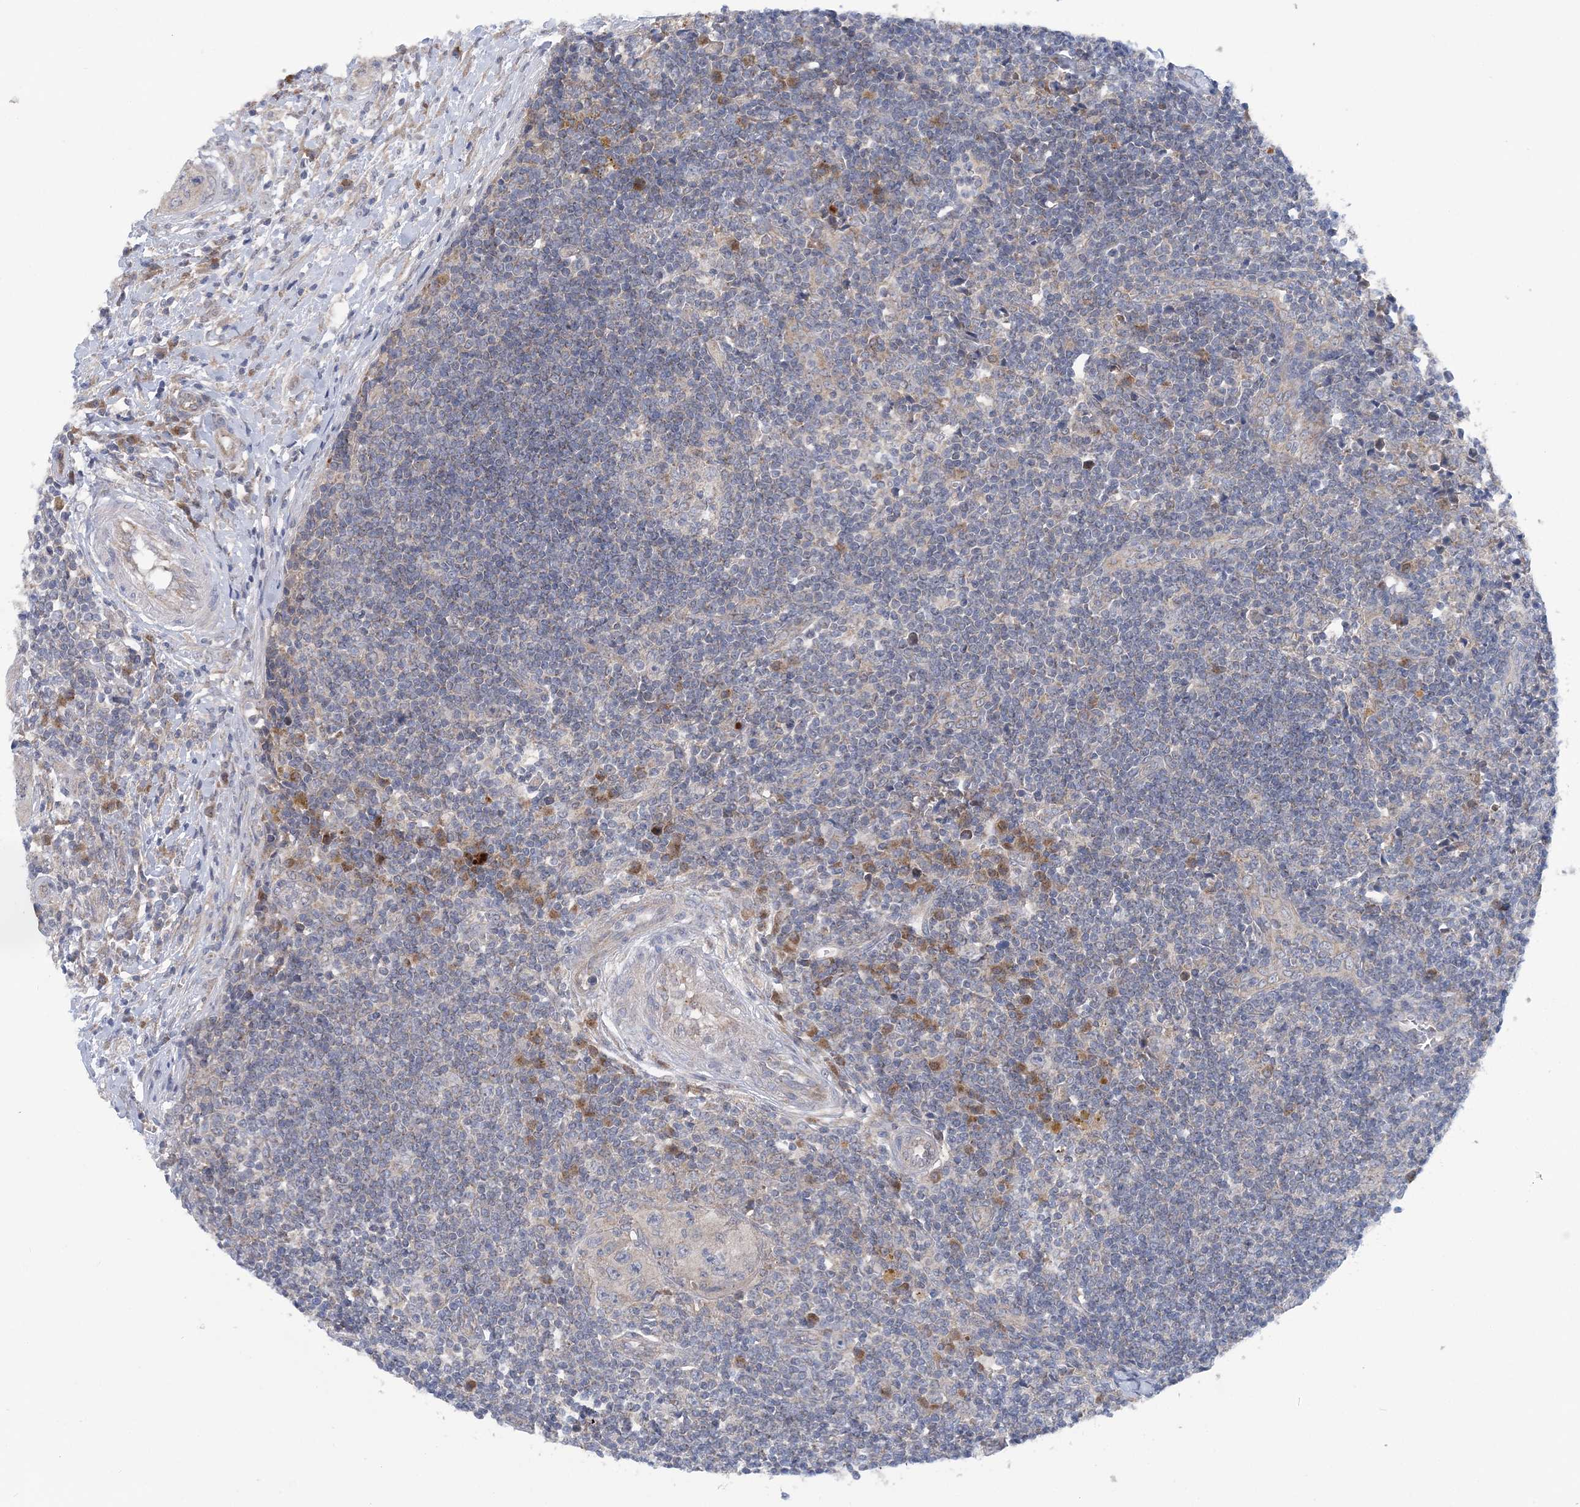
{"staining": {"intensity": "negative", "quantity": "none", "location": "none"}, "tissue": "lymph node", "cell_type": "Germinal center cells", "image_type": "normal", "snomed": [{"axis": "morphology", "description": "Normal tissue, NOS"}, {"axis": "morphology", "description": "Squamous cell carcinoma, metastatic, NOS"}, {"axis": "topography", "description": "Lymph node"}], "caption": "Immunohistochemistry of unremarkable human lymph node displays no positivity in germinal center cells. The staining is performed using DAB brown chromogen with nuclei counter-stained in using hematoxylin.", "gene": "COPE", "patient": {"sex": "male", "age": 73}}